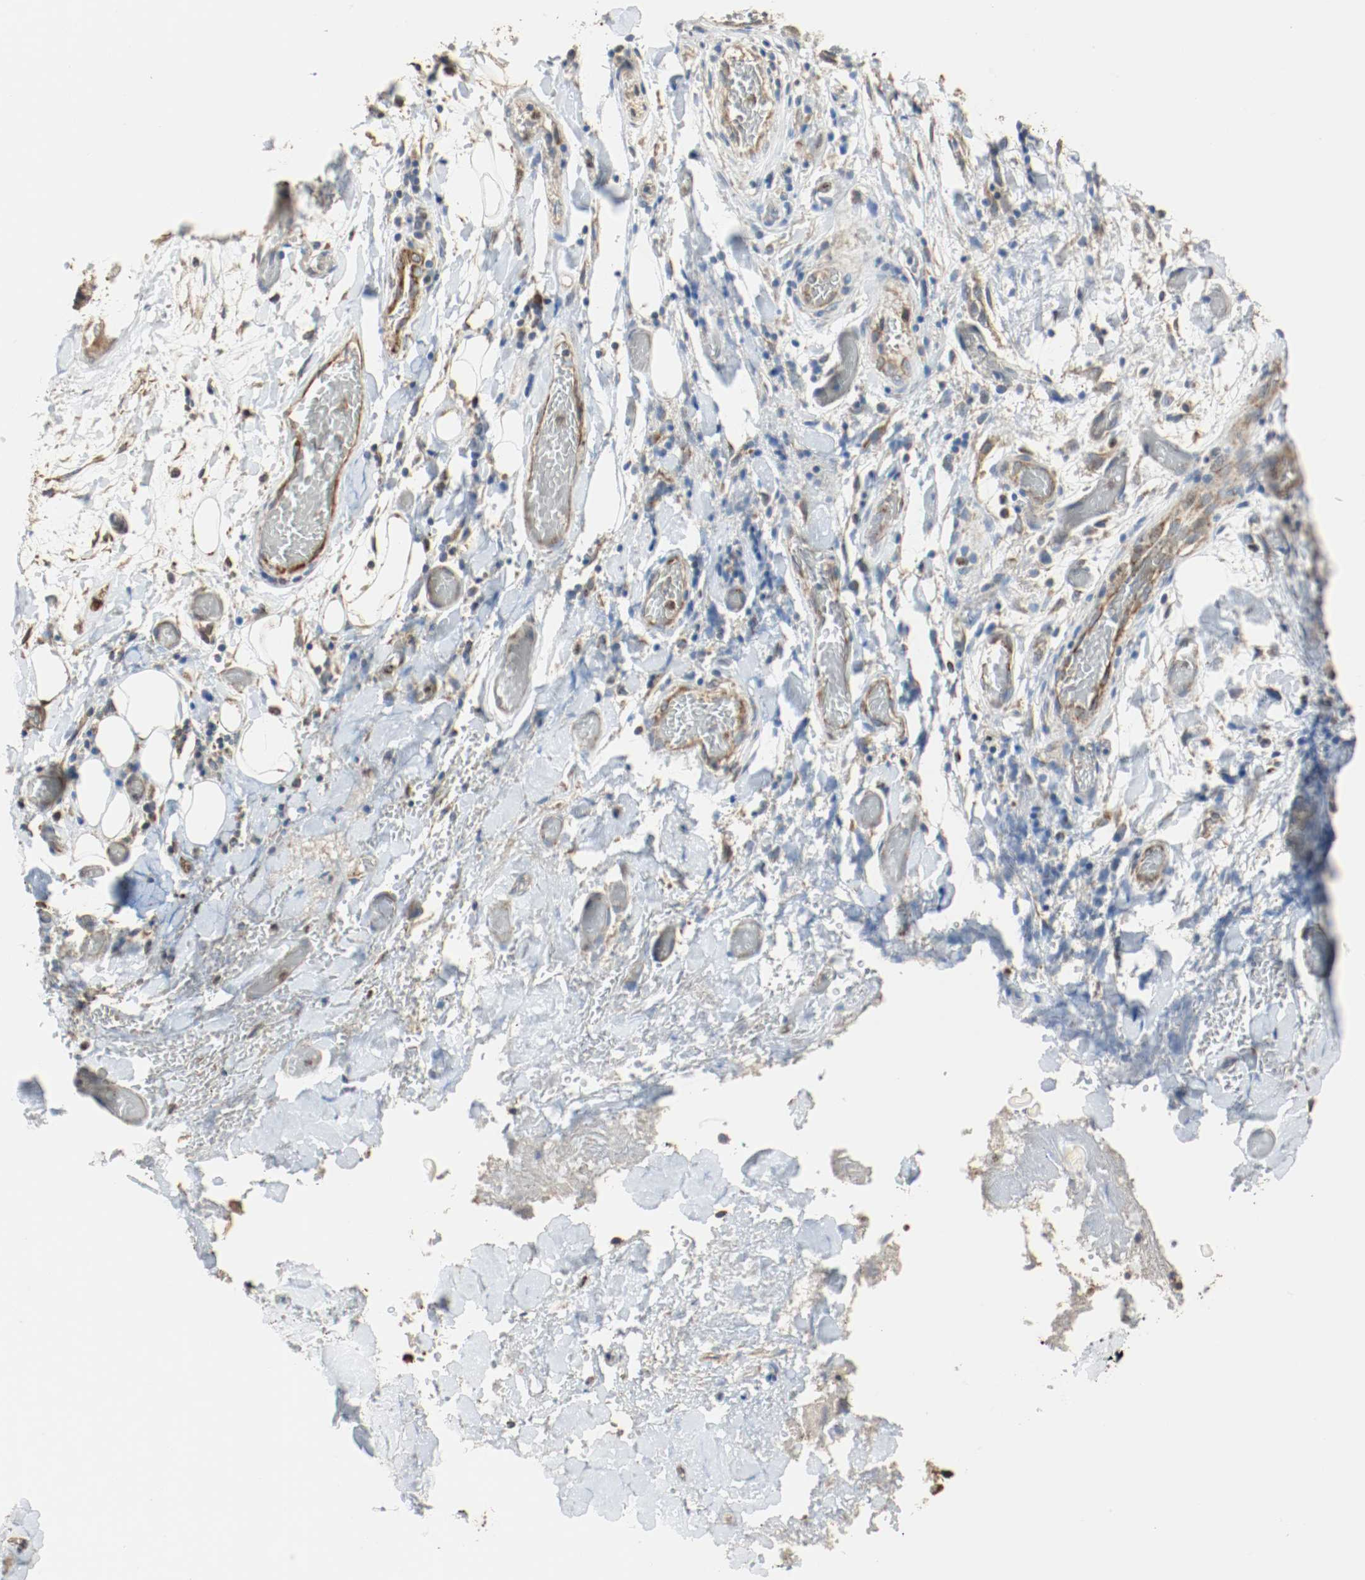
{"staining": {"intensity": "moderate", "quantity": ">75%", "location": "cytoplasmic/membranous"}, "tissue": "adipose tissue", "cell_type": "Adipocytes", "image_type": "normal", "snomed": [{"axis": "morphology", "description": "Normal tissue, NOS"}, {"axis": "morphology", "description": "Cholangiocarcinoma"}, {"axis": "topography", "description": "Liver"}, {"axis": "topography", "description": "Peripheral nerve tissue"}], "caption": "High-power microscopy captured an immunohistochemistry (IHC) micrograph of unremarkable adipose tissue, revealing moderate cytoplasmic/membranous staining in approximately >75% of adipocytes.", "gene": "ALDH4A1", "patient": {"sex": "male", "age": 50}}